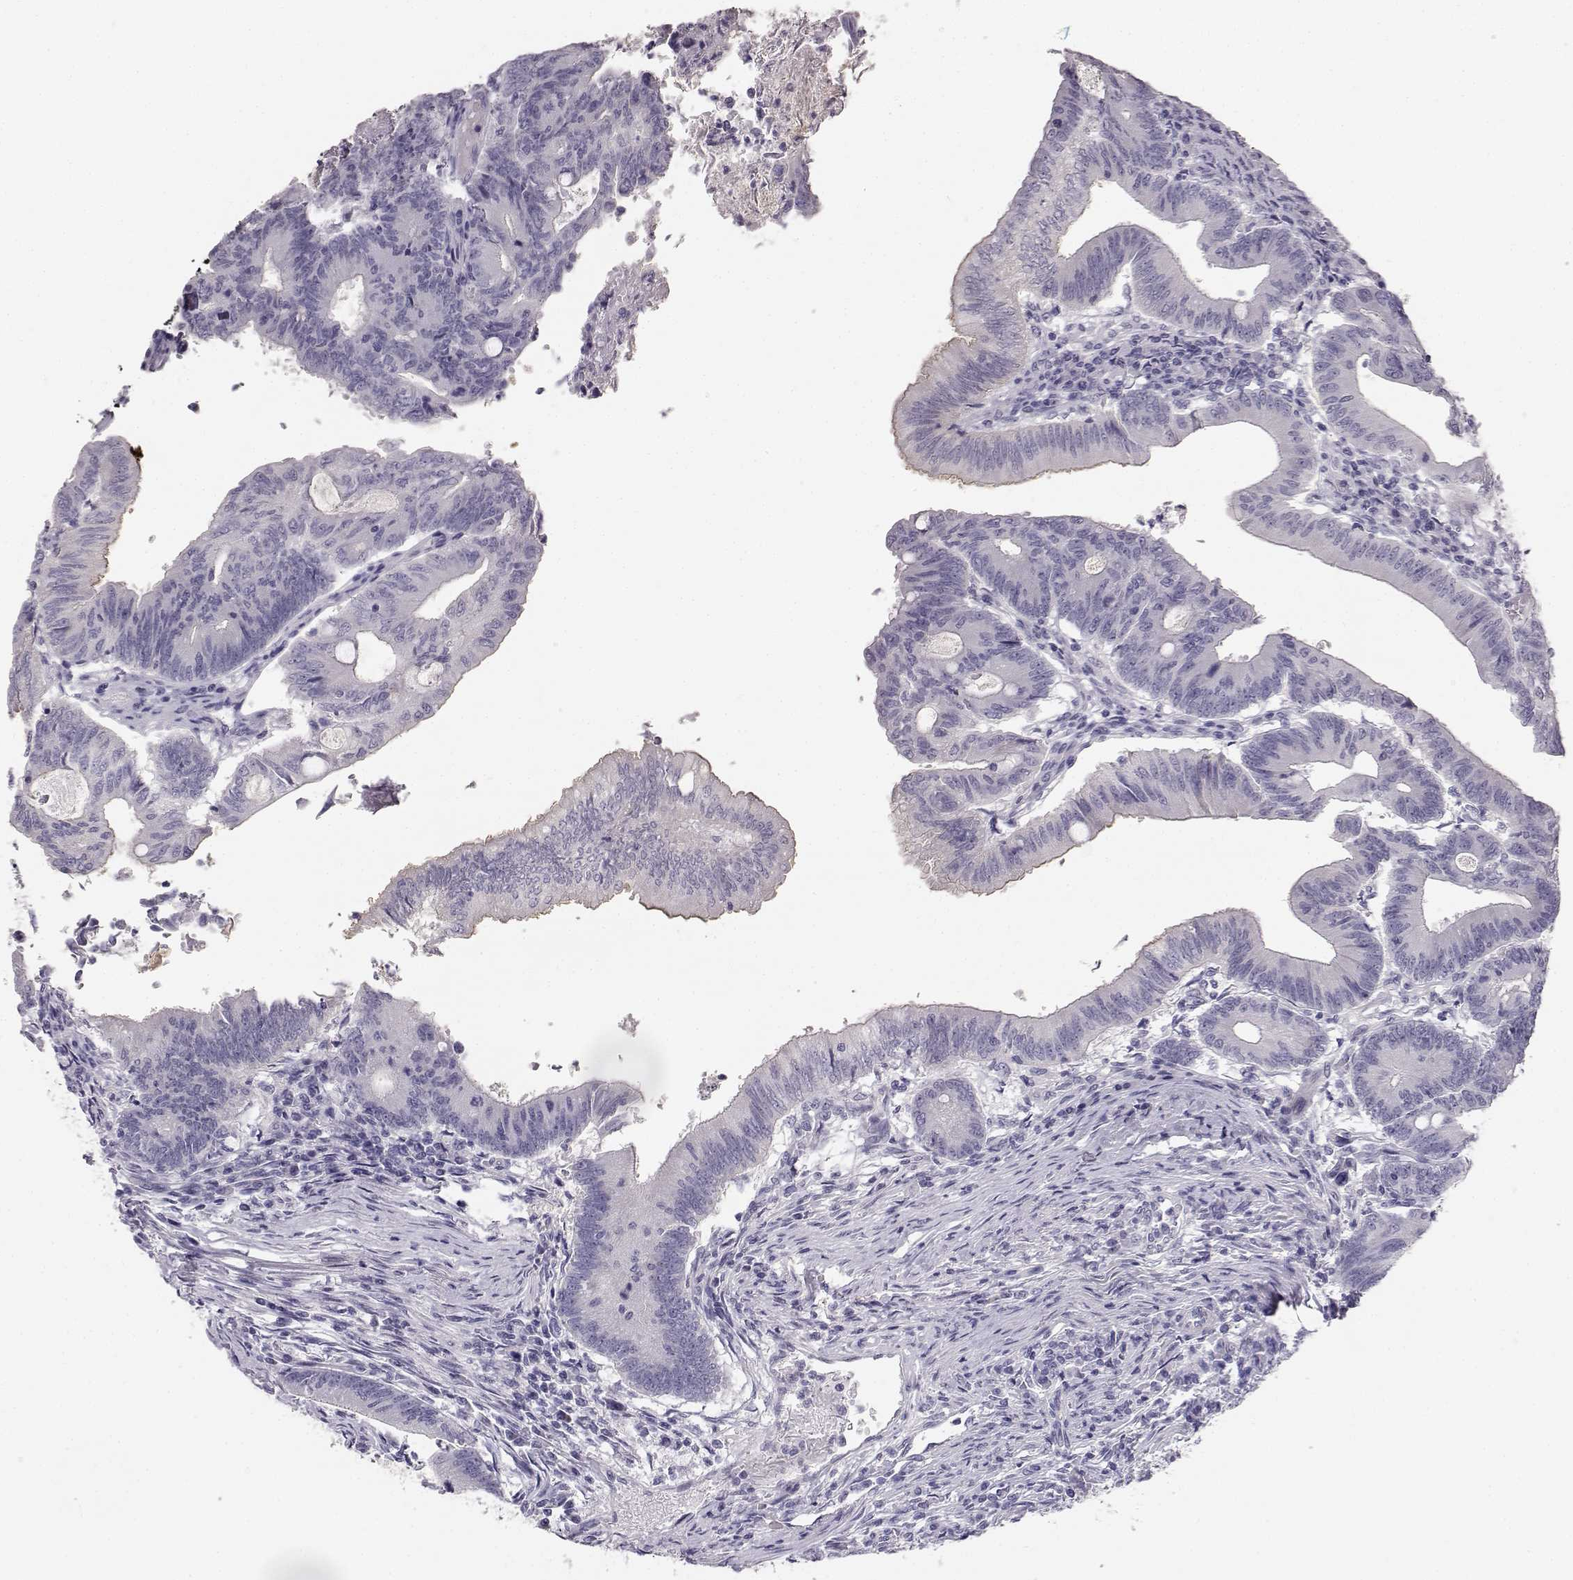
{"staining": {"intensity": "negative", "quantity": "none", "location": "none"}, "tissue": "colorectal cancer", "cell_type": "Tumor cells", "image_type": "cancer", "snomed": [{"axis": "morphology", "description": "Adenocarcinoma, NOS"}, {"axis": "topography", "description": "Colon"}], "caption": "IHC image of neoplastic tissue: human colorectal adenocarcinoma stained with DAB displays no significant protein expression in tumor cells.", "gene": "MYCBPAP", "patient": {"sex": "female", "age": 70}}